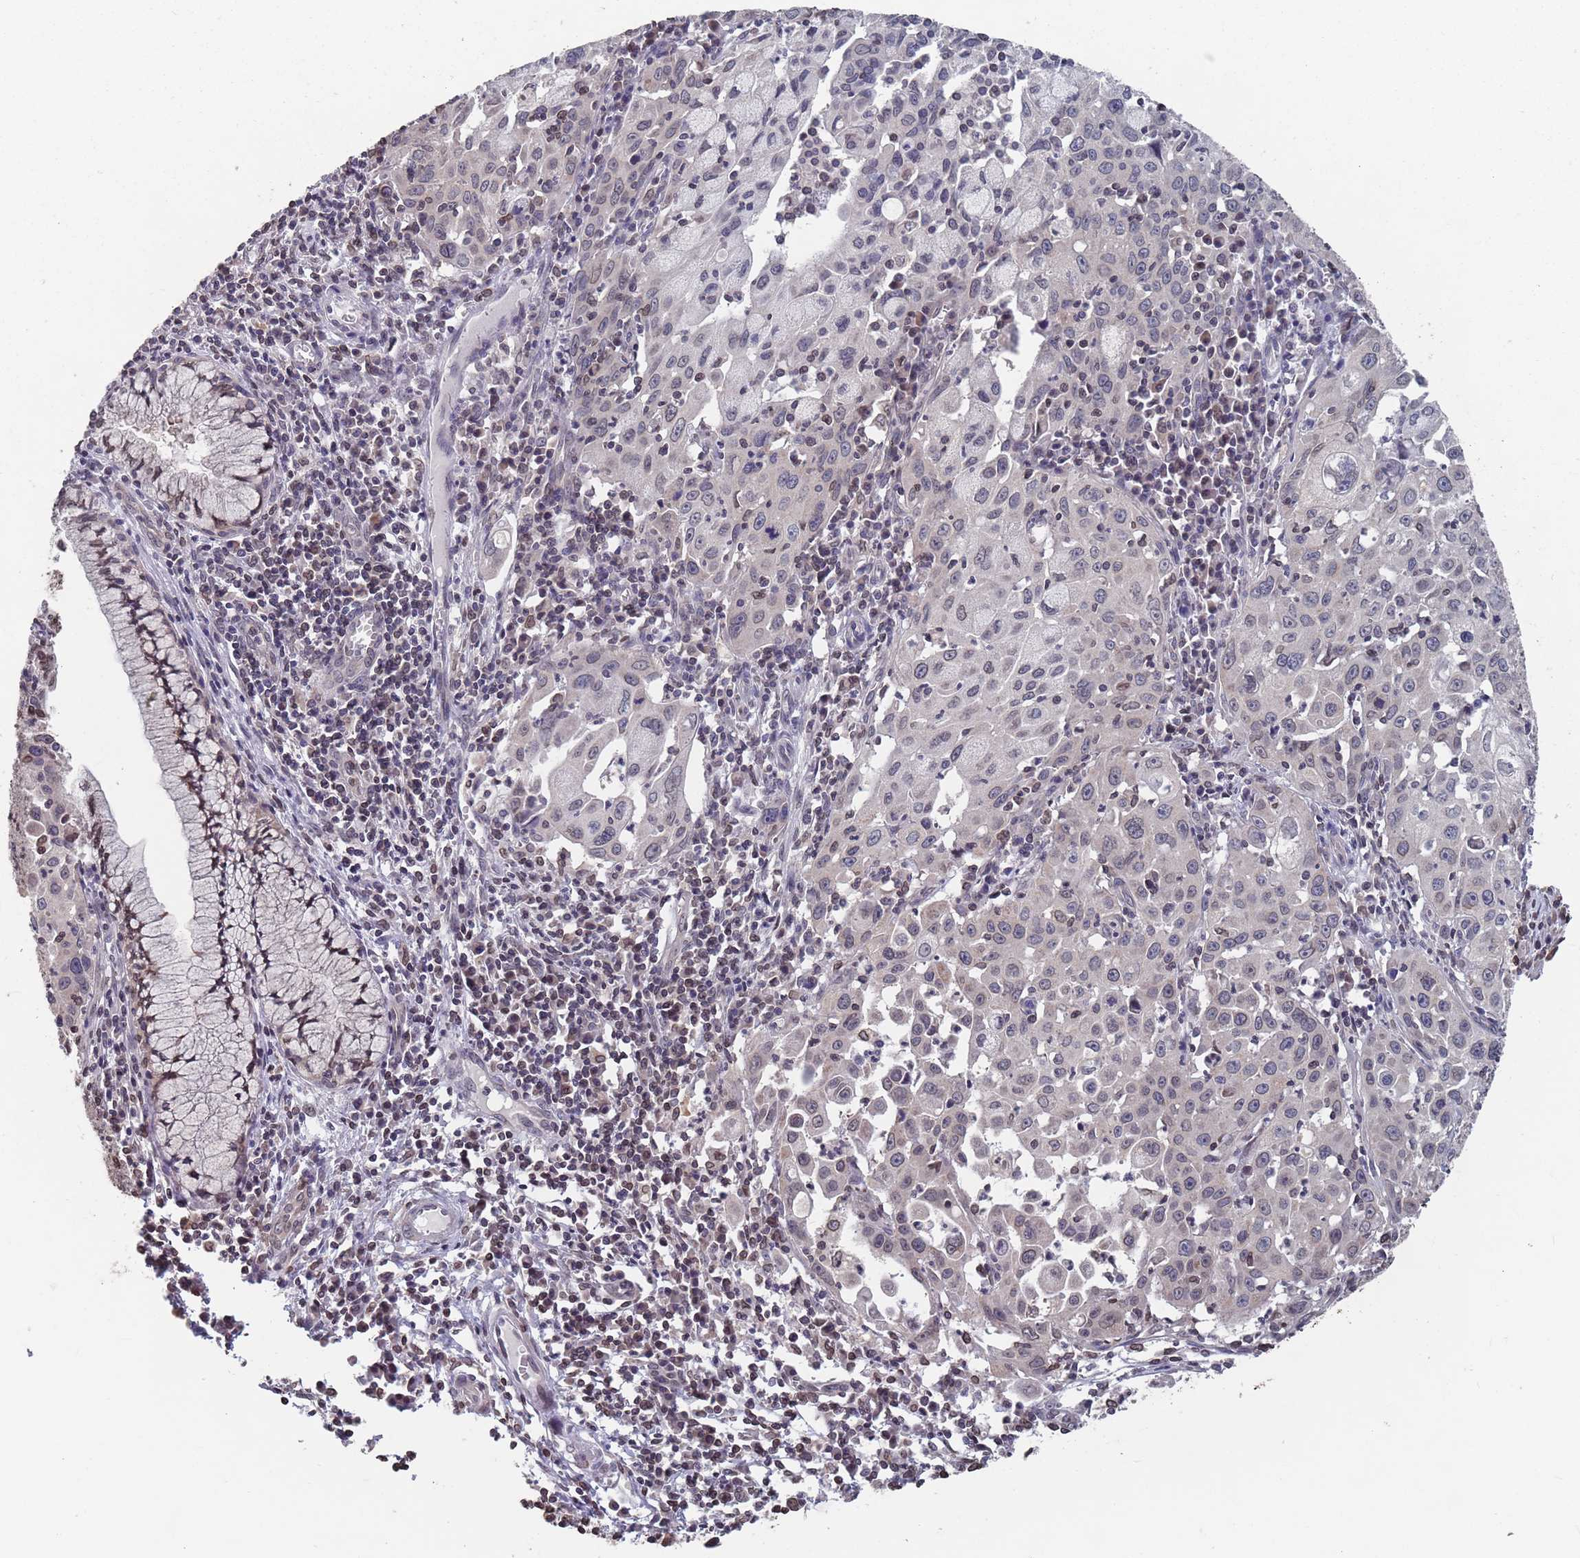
{"staining": {"intensity": "moderate", "quantity": "<25%", "location": "nuclear"}, "tissue": "cervical cancer", "cell_type": "Tumor cells", "image_type": "cancer", "snomed": [{"axis": "morphology", "description": "Squamous cell carcinoma, NOS"}, {"axis": "topography", "description": "Cervix"}], "caption": "The photomicrograph displays a brown stain indicating the presence of a protein in the nuclear of tumor cells in cervical squamous cell carcinoma.", "gene": "SDHAF3", "patient": {"sex": "female", "age": 42}}